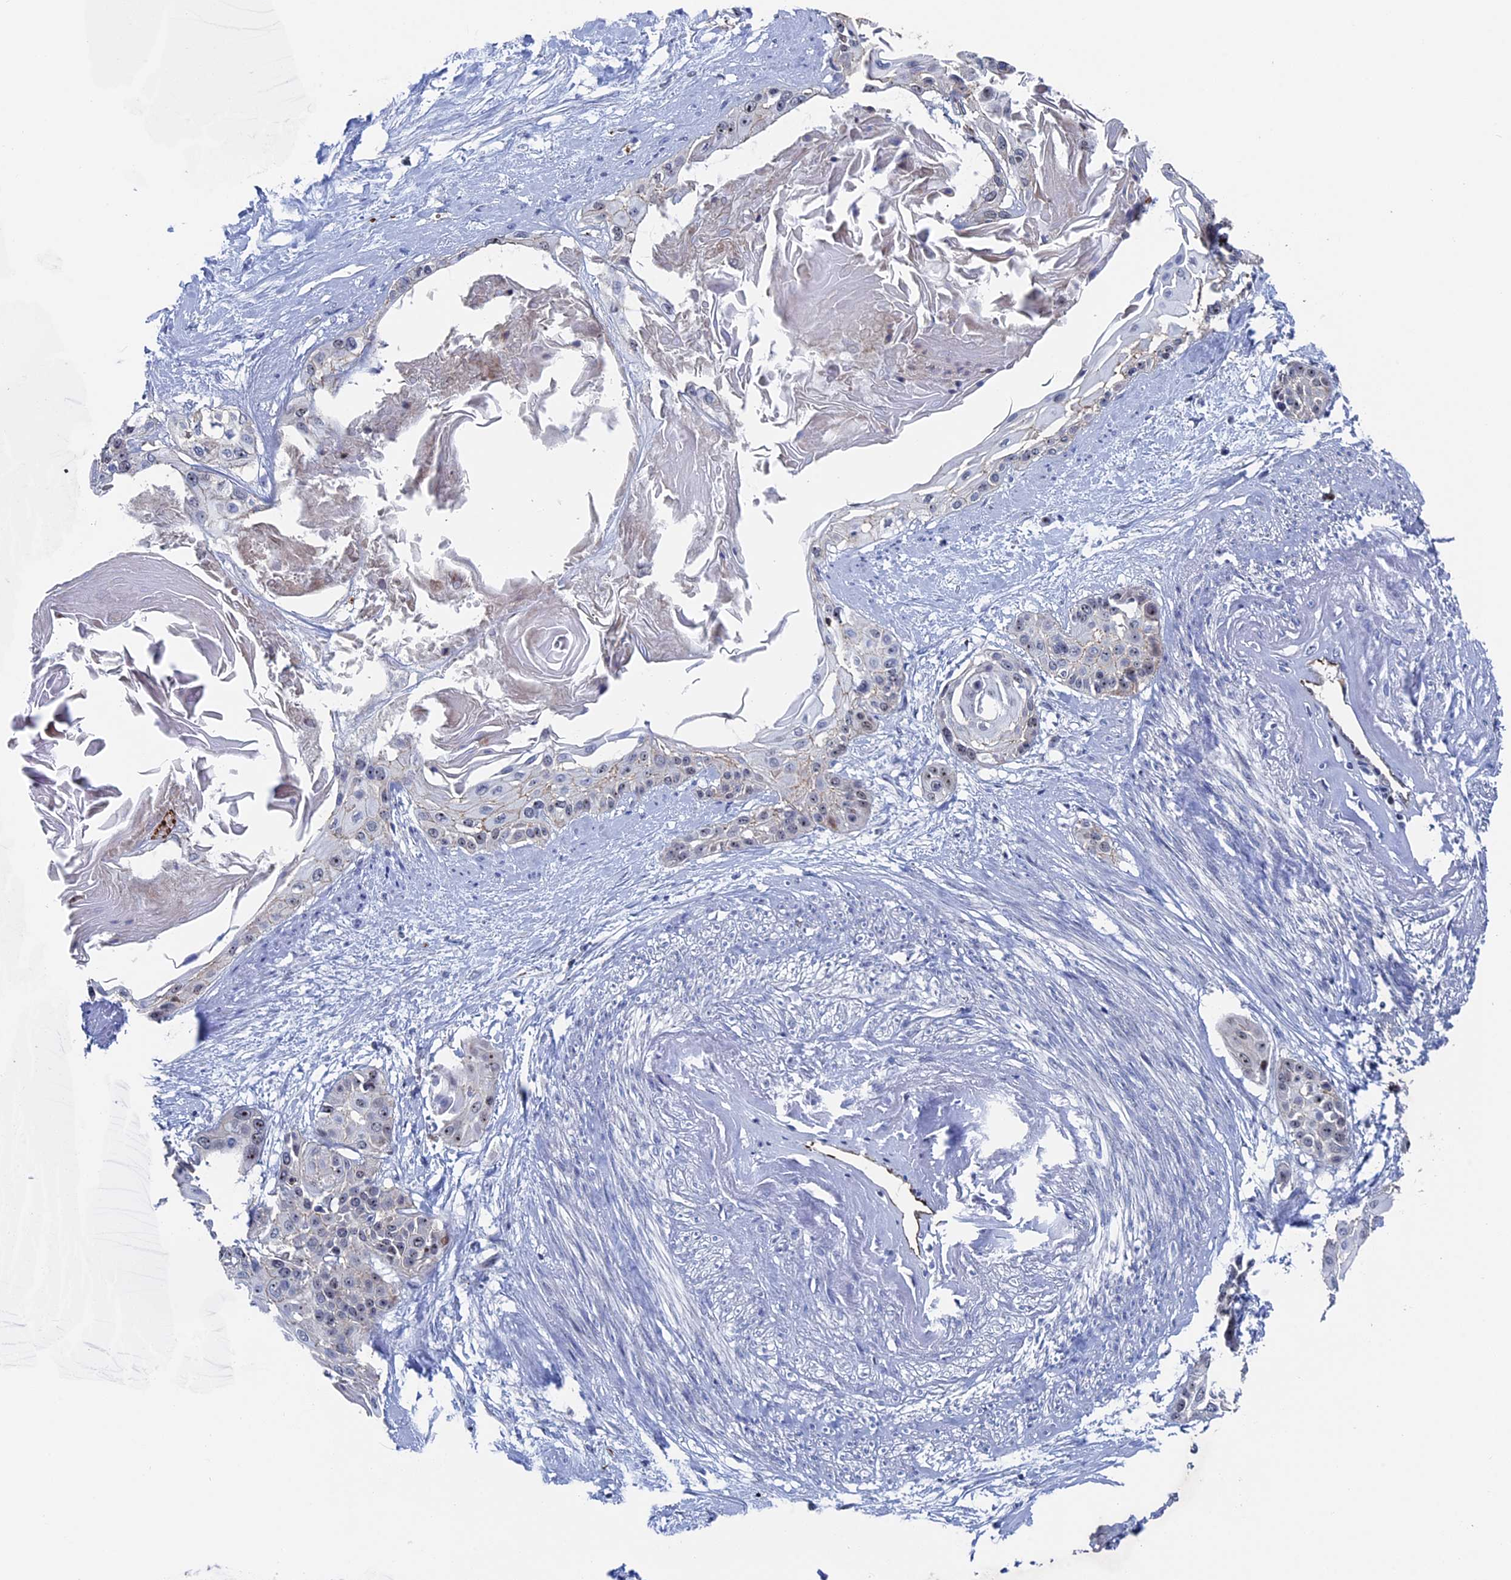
{"staining": {"intensity": "weak", "quantity": "<25%", "location": "cytoplasmic/membranous,nuclear"}, "tissue": "cervical cancer", "cell_type": "Tumor cells", "image_type": "cancer", "snomed": [{"axis": "morphology", "description": "Squamous cell carcinoma, NOS"}, {"axis": "topography", "description": "Cervix"}], "caption": "Cervical squamous cell carcinoma stained for a protein using immunohistochemistry (IHC) displays no positivity tumor cells.", "gene": "EXOSC9", "patient": {"sex": "female", "age": 57}}